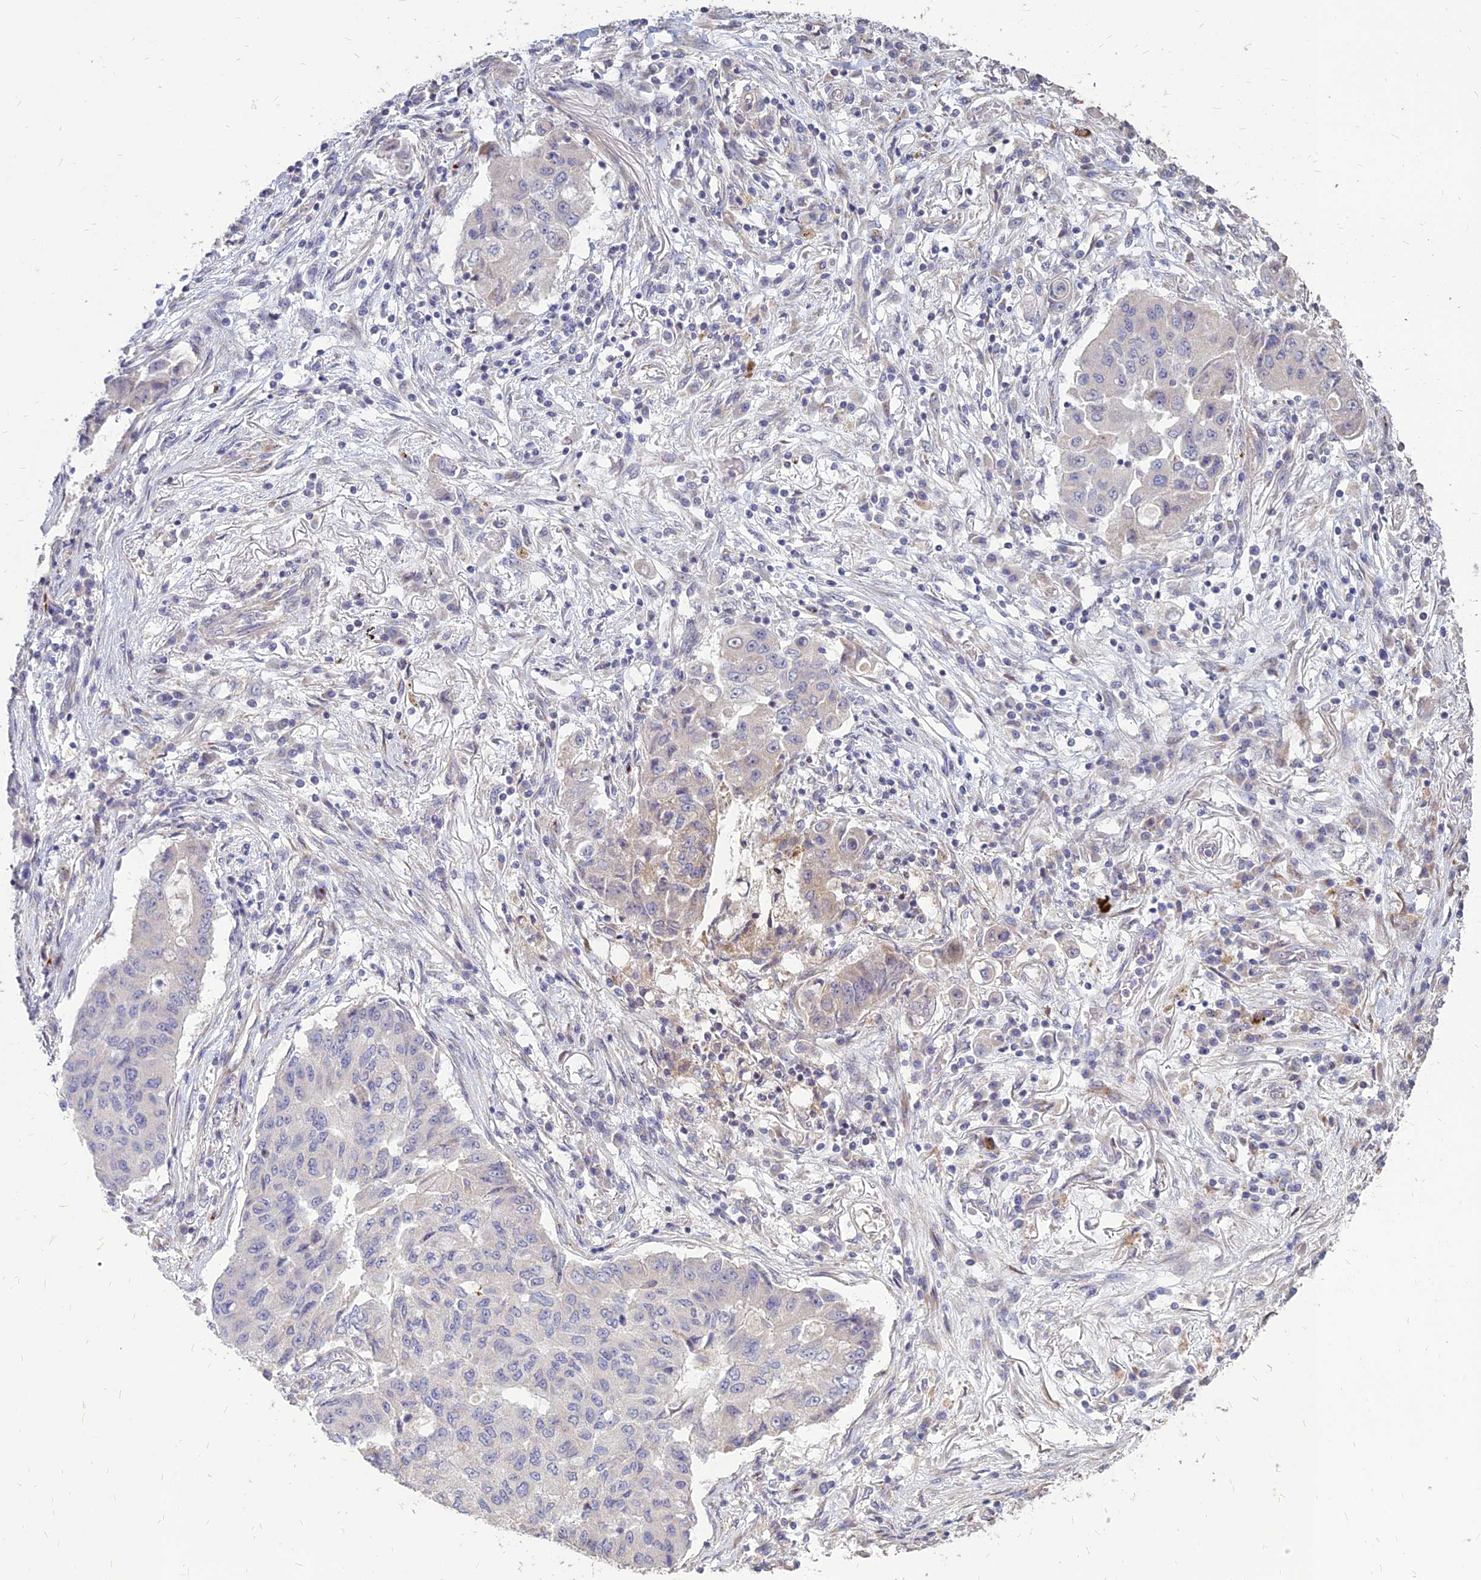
{"staining": {"intensity": "negative", "quantity": "none", "location": "none"}, "tissue": "lung cancer", "cell_type": "Tumor cells", "image_type": "cancer", "snomed": [{"axis": "morphology", "description": "Squamous cell carcinoma, NOS"}, {"axis": "topography", "description": "Lung"}], "caption": "This is an immunohistochemistry (IHC) image of human squamous cell carcinoma (lung). There is no positivity in tumor cells.", "gene": "ST3GAL6", "patient": {"sex": "male", "age": 74}}